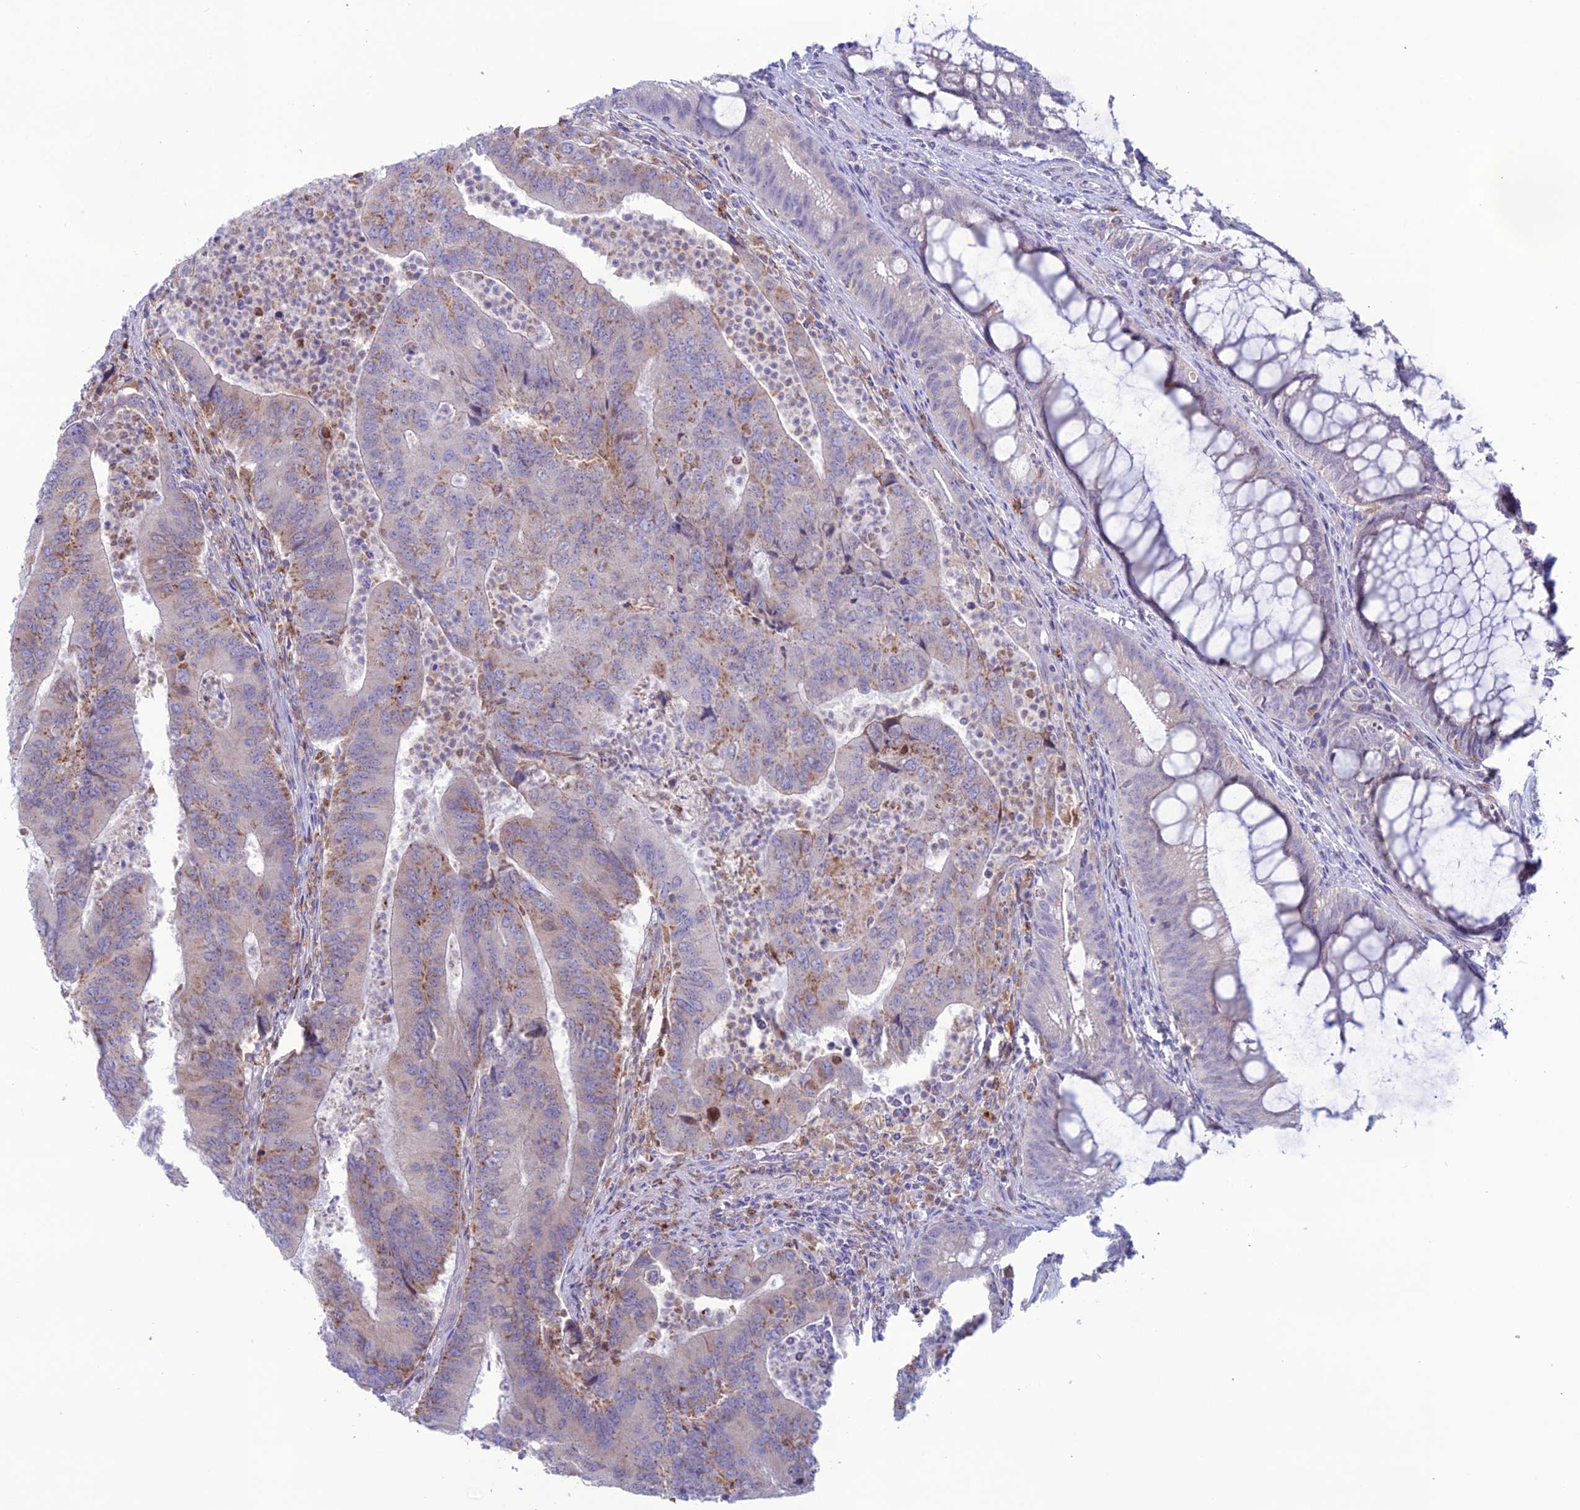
{"staining": {"intensity": "moderate", "quantity": "25%-75%", "location": "cytoplasmic/membranous"}, "tissue": "colorectal cancer", "cell_type": "Tumor cells", "image_type": "cancer", "snomed": [{"axis": "morphology", "description": "Adenocarcinoma, NOS"}, {"axis": "topography", "description": "Colon"}], "caption": "About 25%-75% of tumor cells in colorectal cancer (adenocarcinoma) show moderate cytoplasmic/membranous protein staining as visualized by brown immunohistochemical staining.", "gene": "CLCN7", "patient": {"sex": "female", "age": 67}}